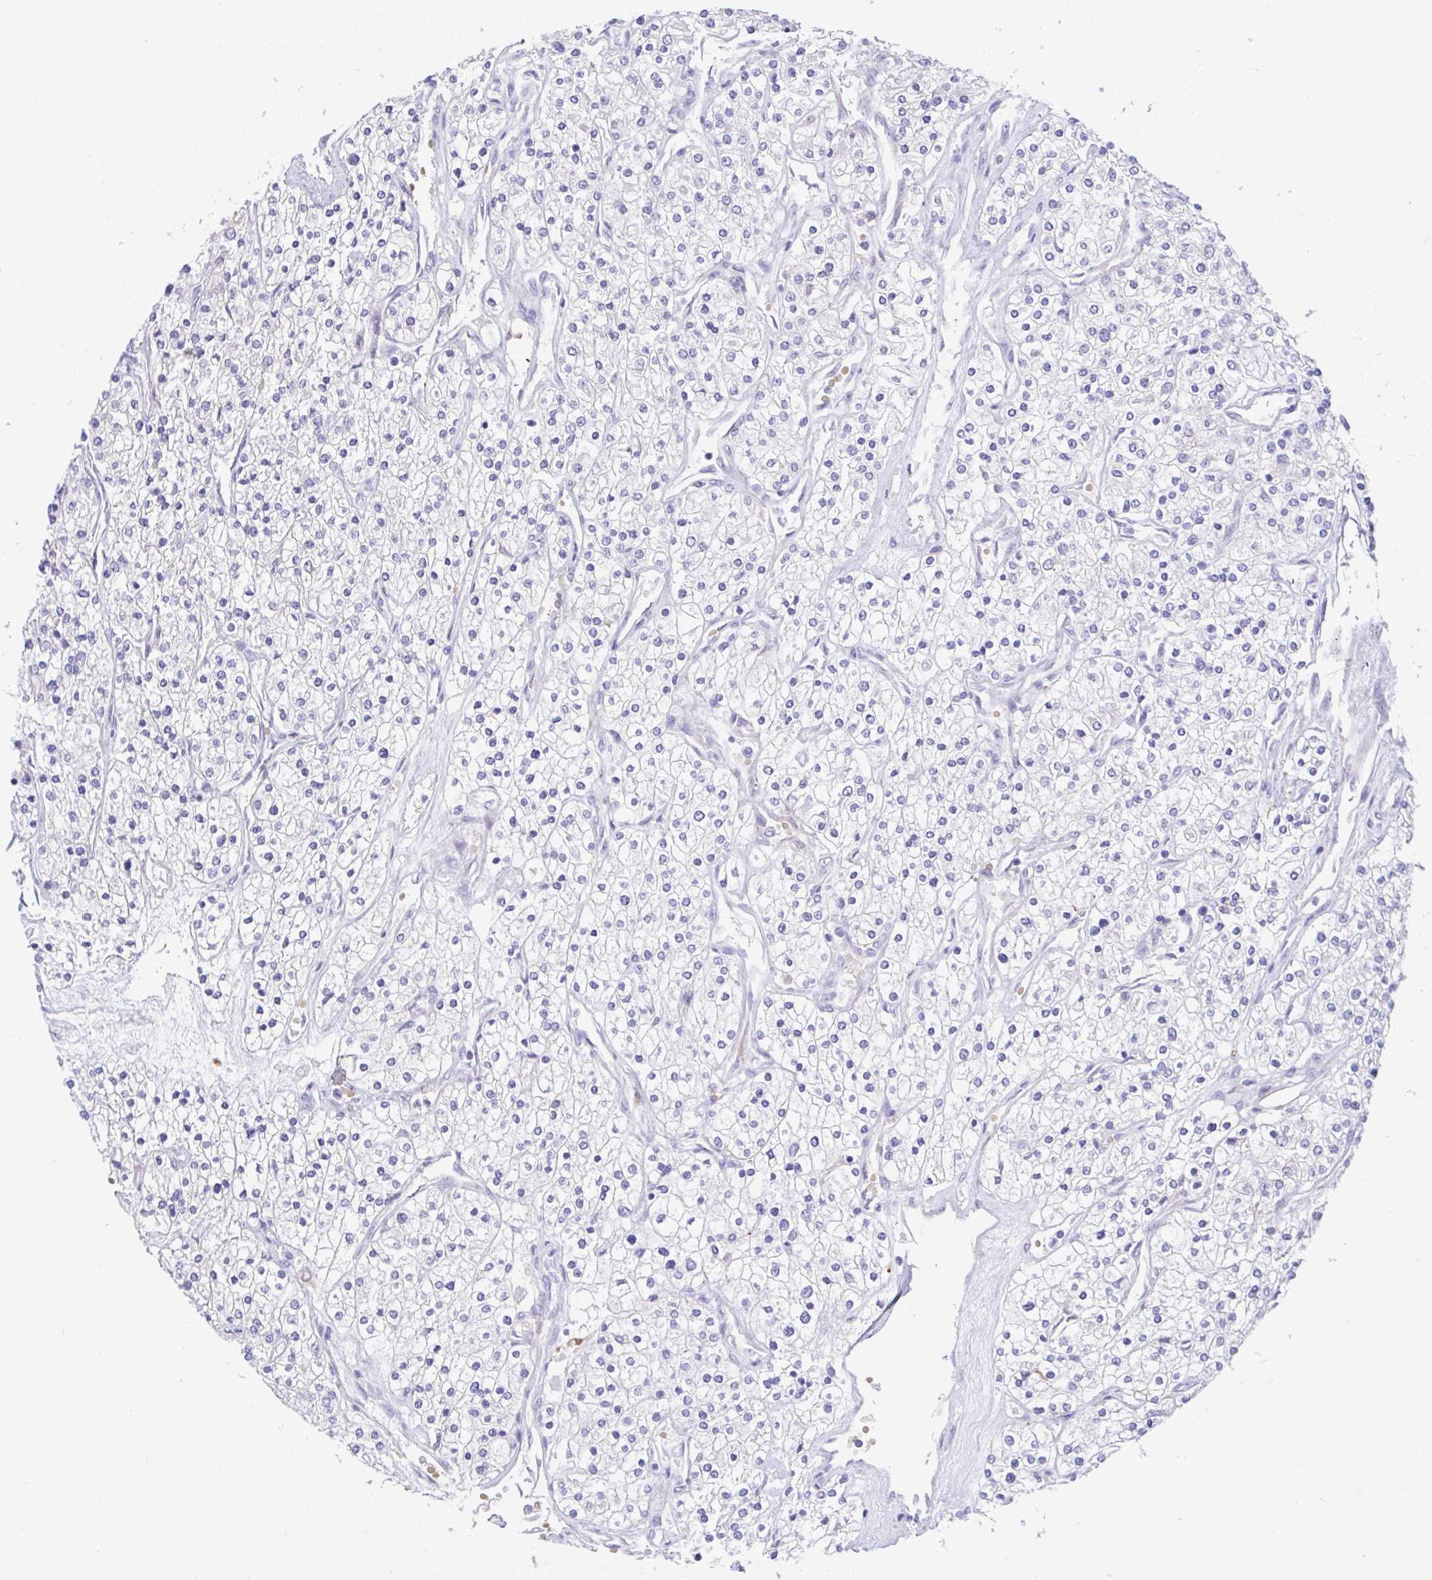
{"staining": {"intensity": "negative", "quantity": "none", "location": "none"}, "tissue": "renal cancer", "cell_type": "Tumor cells", "image_type": "cancer", "snomed": [{"axis": "morphology", "description": "Adenocarcinoma, NOS"}, {"axis": "topography", "description": "Kidney"}], "caption": "Tumor cells are negative for brown protein staining in adenocarcinoma (renal).", "gene": "CENPQ", "patient": {"sex": "male", "age": 80}}